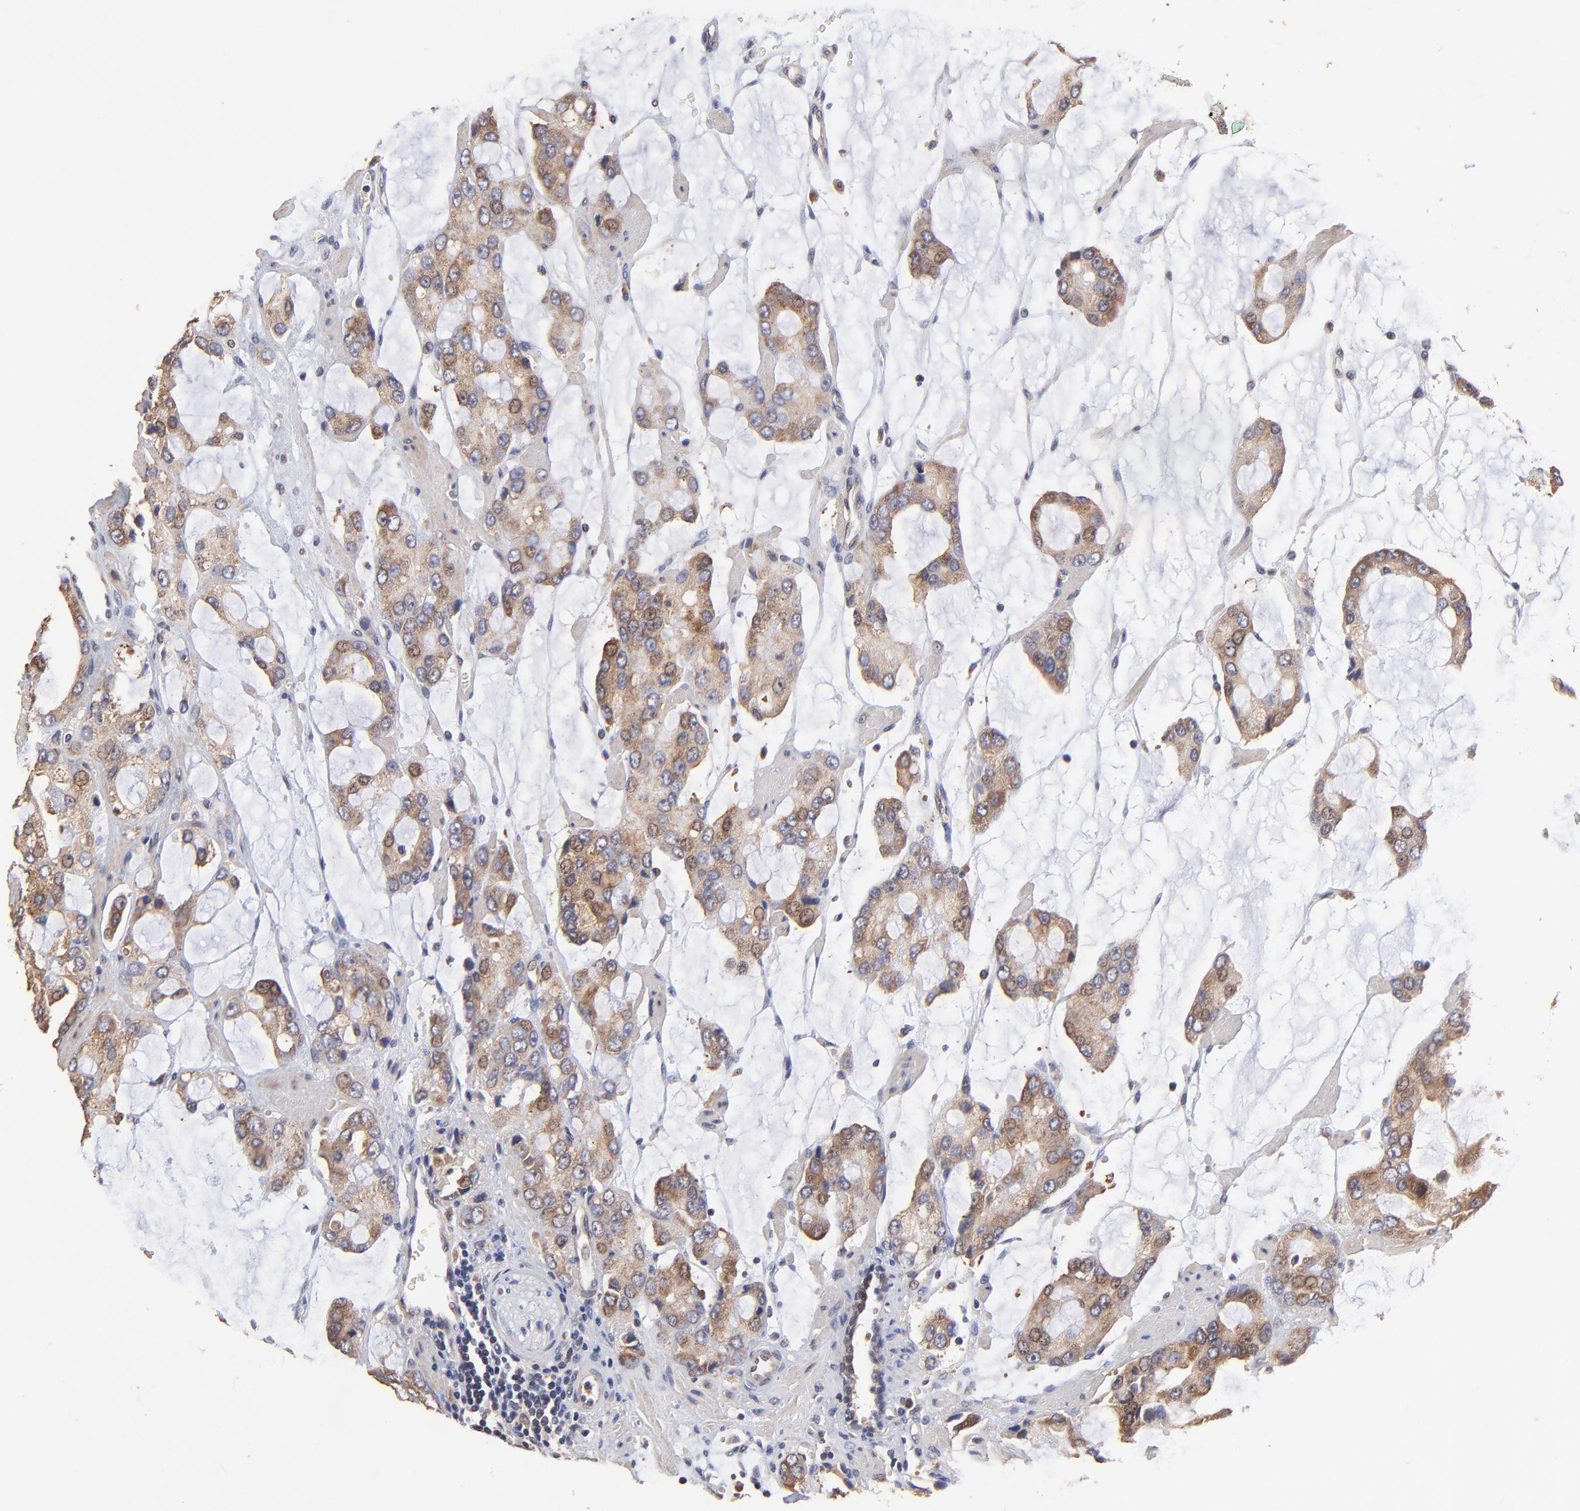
{"staining": {"intensity": "moderate", "quantity": ">75%", "location": "cytoplasmic/membranous"}, "tissue": "prostate cancer", "cell_type": "Tumor cells", "image_type": "cancer", "snomed": [{"axis": "morphology", "description": "Adenocarcinoma, High grade"}, {"axis": "topography", "description": "Prostate"}], "caption": "Tumor cells display moderate cytoplasmic/membranous staining in approximately >75% of cells in prostate cancer.", "gene": "BAIAP2L2", "patient": {"sex": "male", "age": 67}}